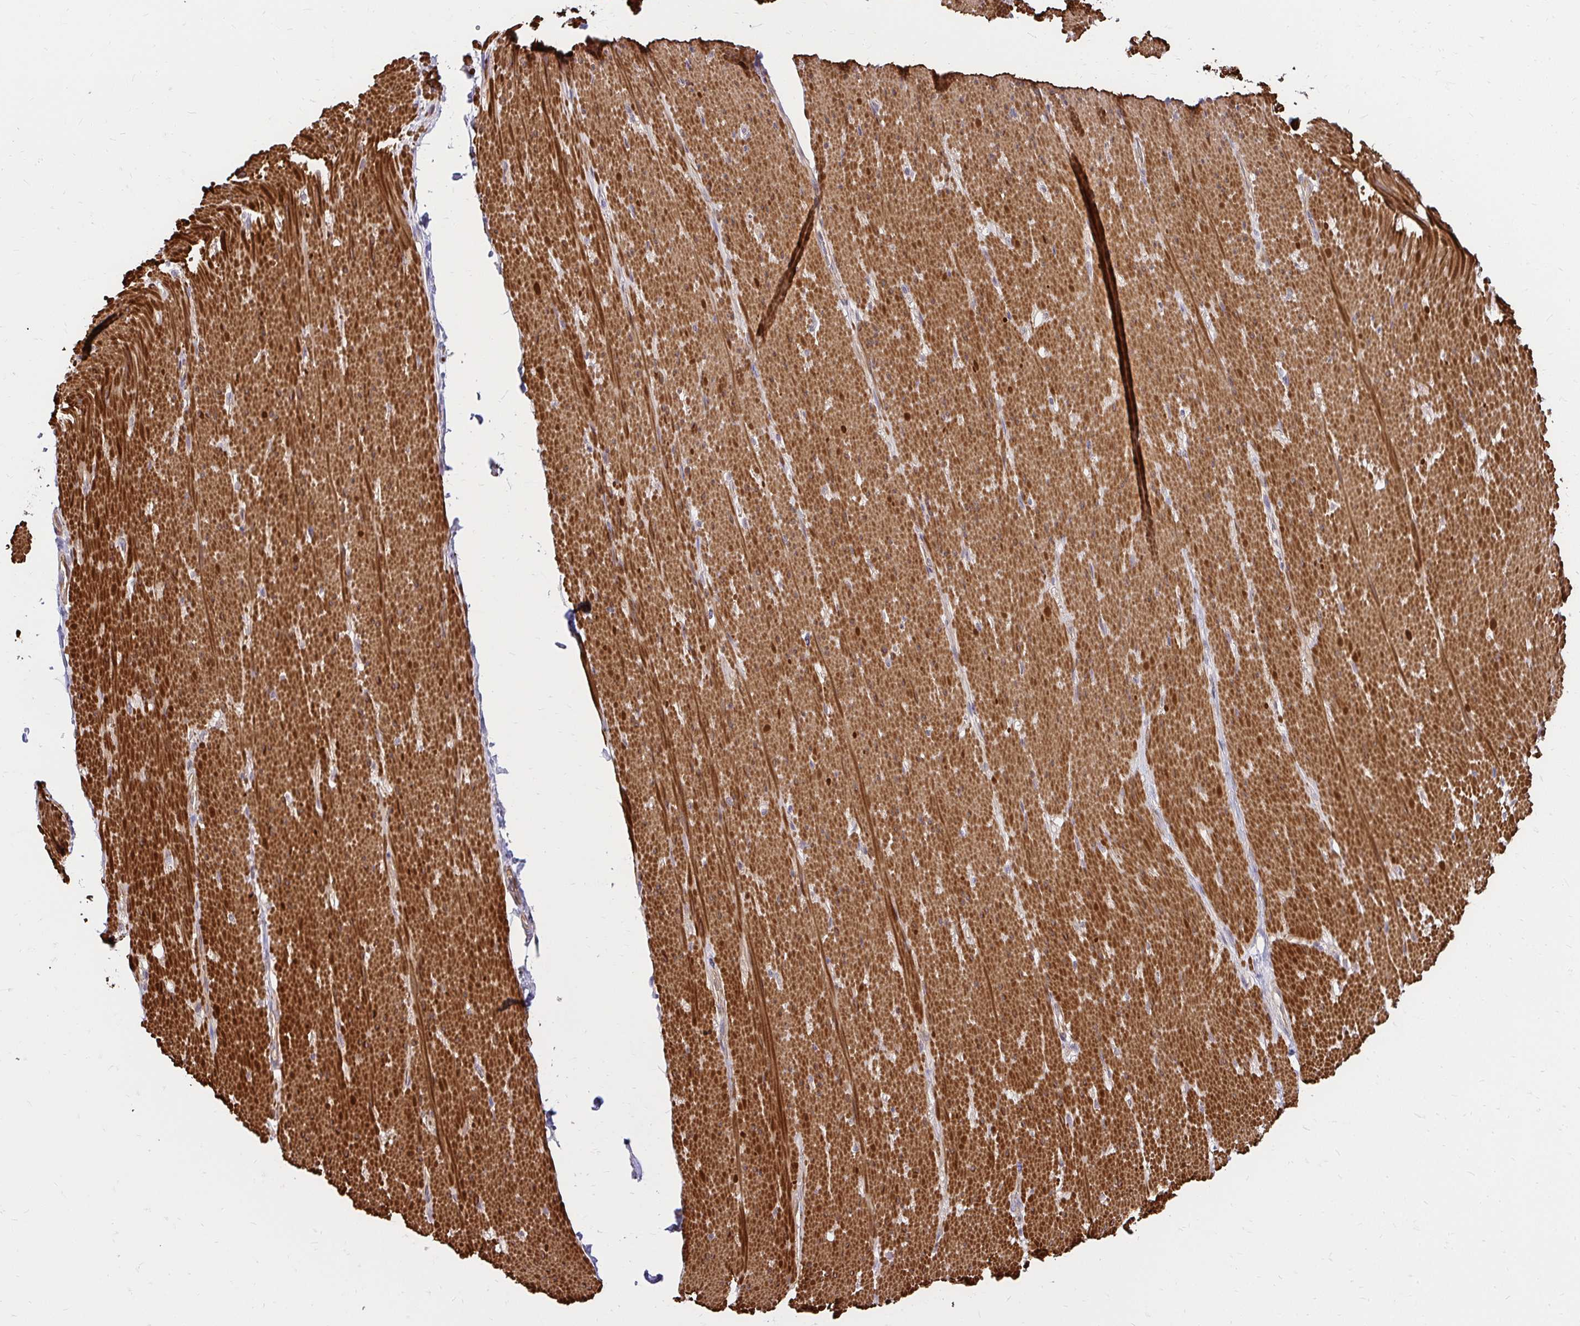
{"staining": {"intensity": "strong", "quantity": ">75%", "location": "cytoplasmic/membranous"}, "tissue": "smooth muscle", "cell_type": "Smooth muscle cells", "image_type": "normal", "snomed": [{"axis": "morphology", "description": "Normal tissue, NOS"}, {"axis": "topography", "description": "Smooth muscle"}, {"axis": "topography", "description": "Rectum"}], "caption": "Approximately >75% of smooth muscle cells in normal human smooth muscle show strong cytoplasmic/membranous protein staining as visualized by brown immunohistochemical staining.", "gene": "YAP1", "patient": {"sex": "male", "age": 53}}